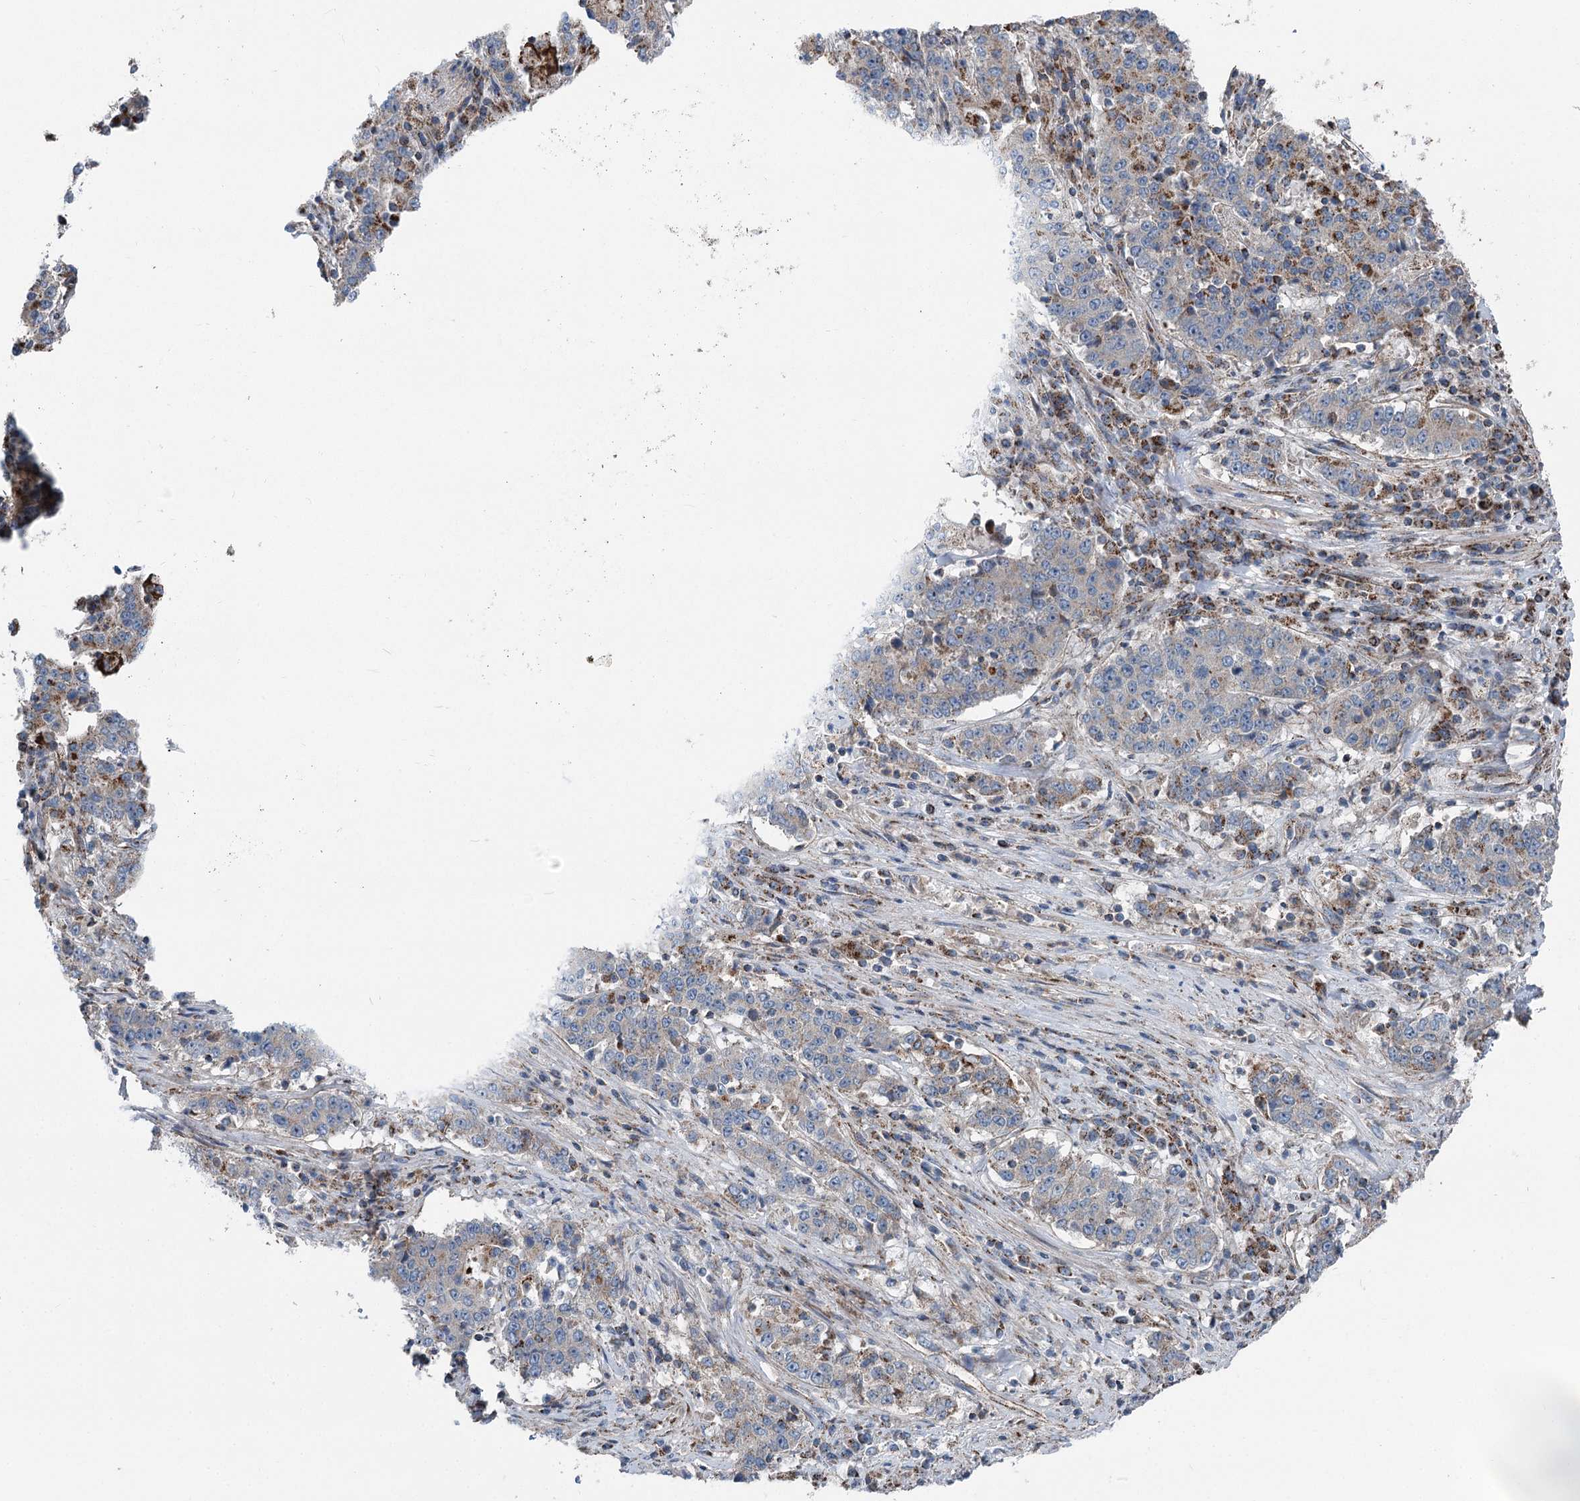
{"staining": {"intensity": "negative", "quantity": "none", "location": "none"}, "tissue": "stomach cancer", "cell_type": "Tumor cells", "image_type": "cancer", "snomed": [{"axis": "morphology", "description": "Adenocarcinoma, NOS"}, {"axis": "topography", "description": "Stomach"}], "caption": "This image is of stomach adenocarcinoma stained with immunohistochemistry (IHC) to label a protein in brown with the nuclei are counter-stained blue. There is no positivity in tumor cells.", "gene": "MARK2", "patient": {"sex": "male", "age": 59}}